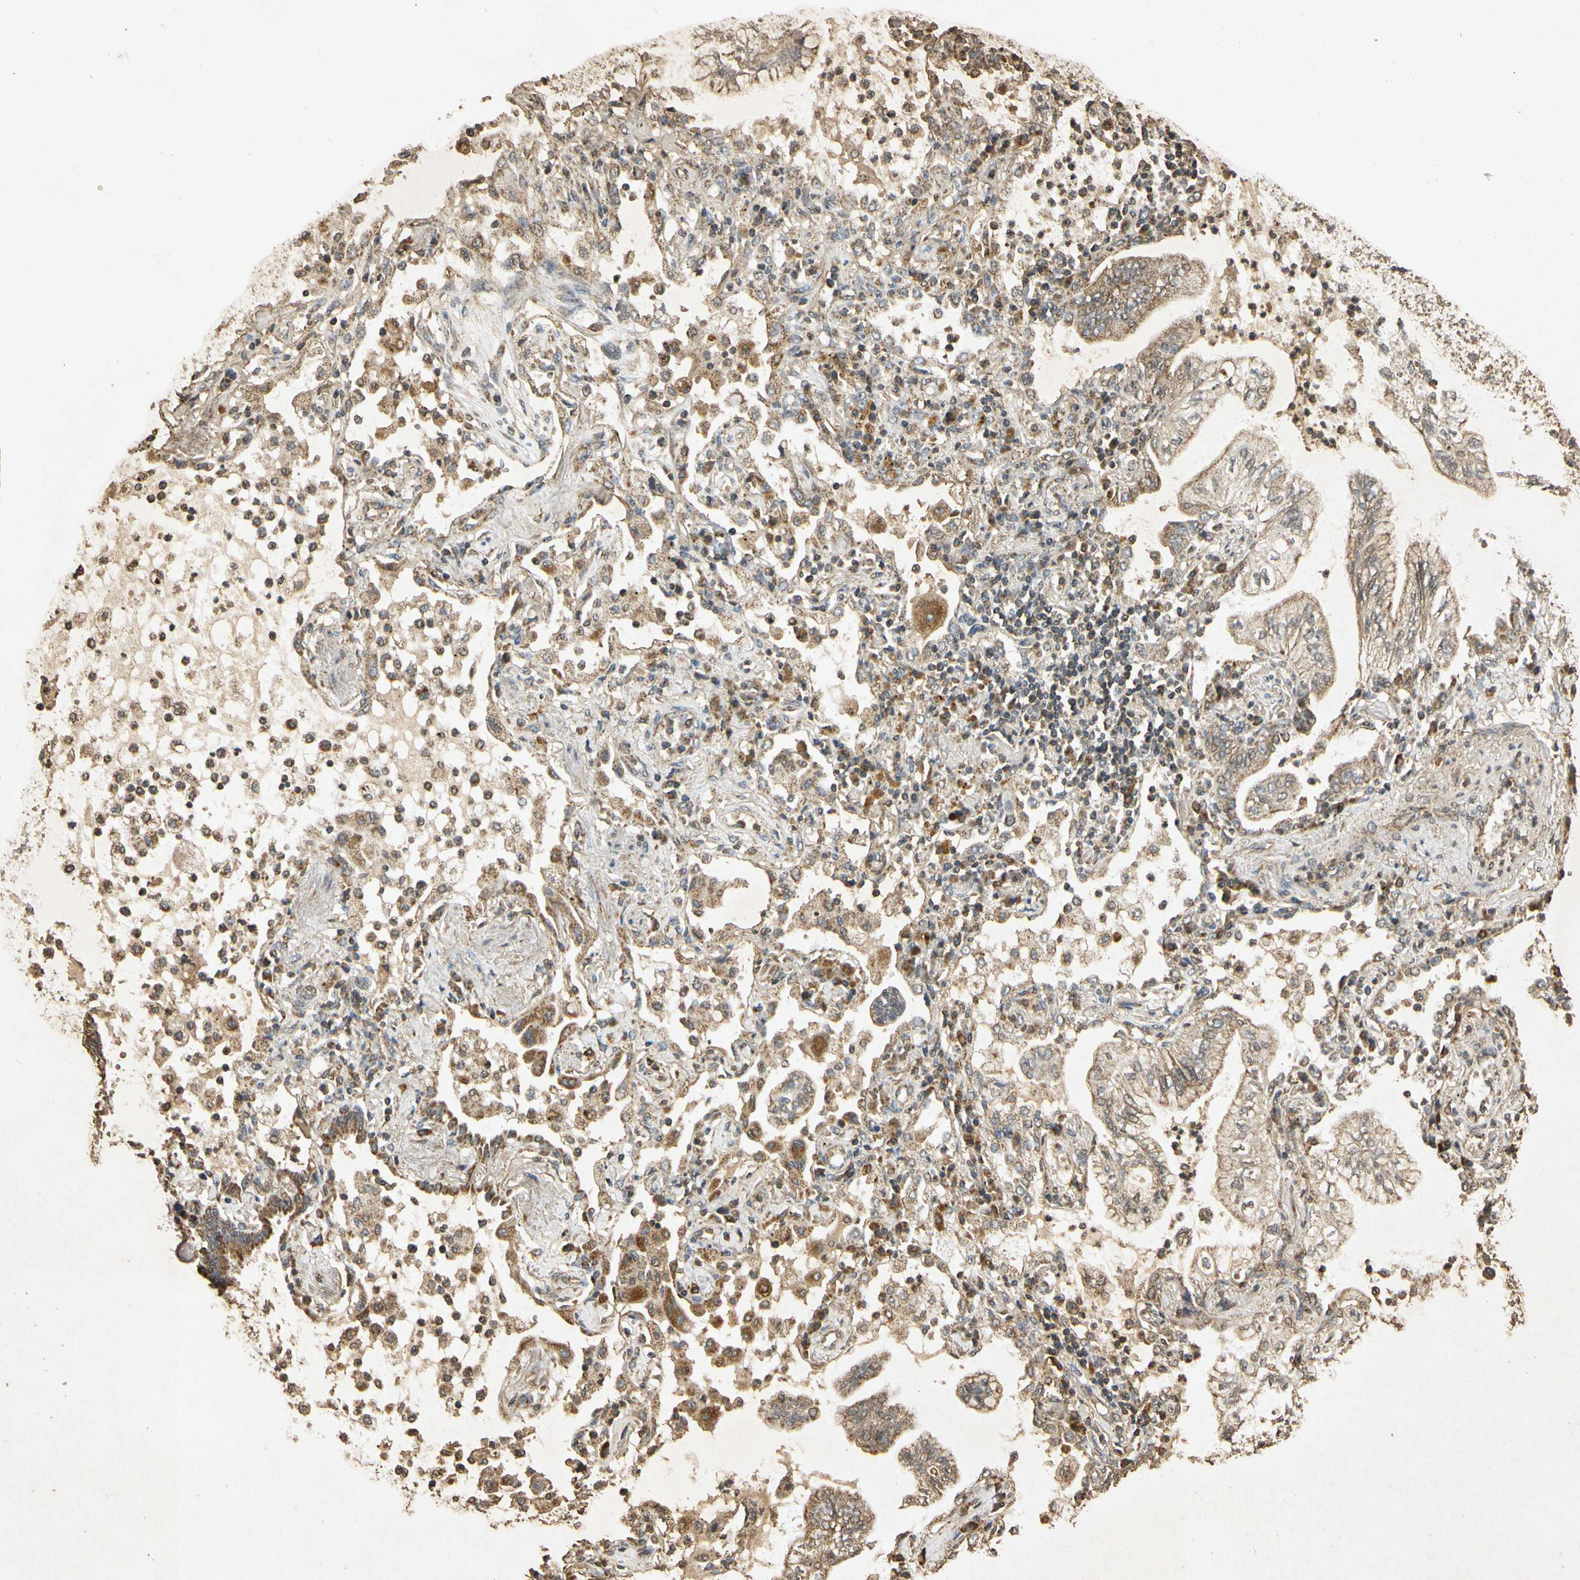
{"staining": {"intensity": "weak", "quantity": ">75%", "location": "cytoplasmic/membranous"}, "tissue": "lung cancer", "cell_type": "Tumor cells", "image_type": "cancer", "snomed": [{"axis": "morphology", "description": "Normal tissue, NOS"}, {"axis": "morphology", "description": "Adenocarcinoma, NOS"}, {"axis": "topography", "description": "Bronchus"}, {"axis": "topography", "description": "Lung"}], "caption": "Tumor cells demonstrate low levels of weak cytoplasmic/membranous expression in about >75% of cells in adenocarcinoma (lung).", "gene": "PRDX3", "patient": {"sex": "female", "age": 70}}